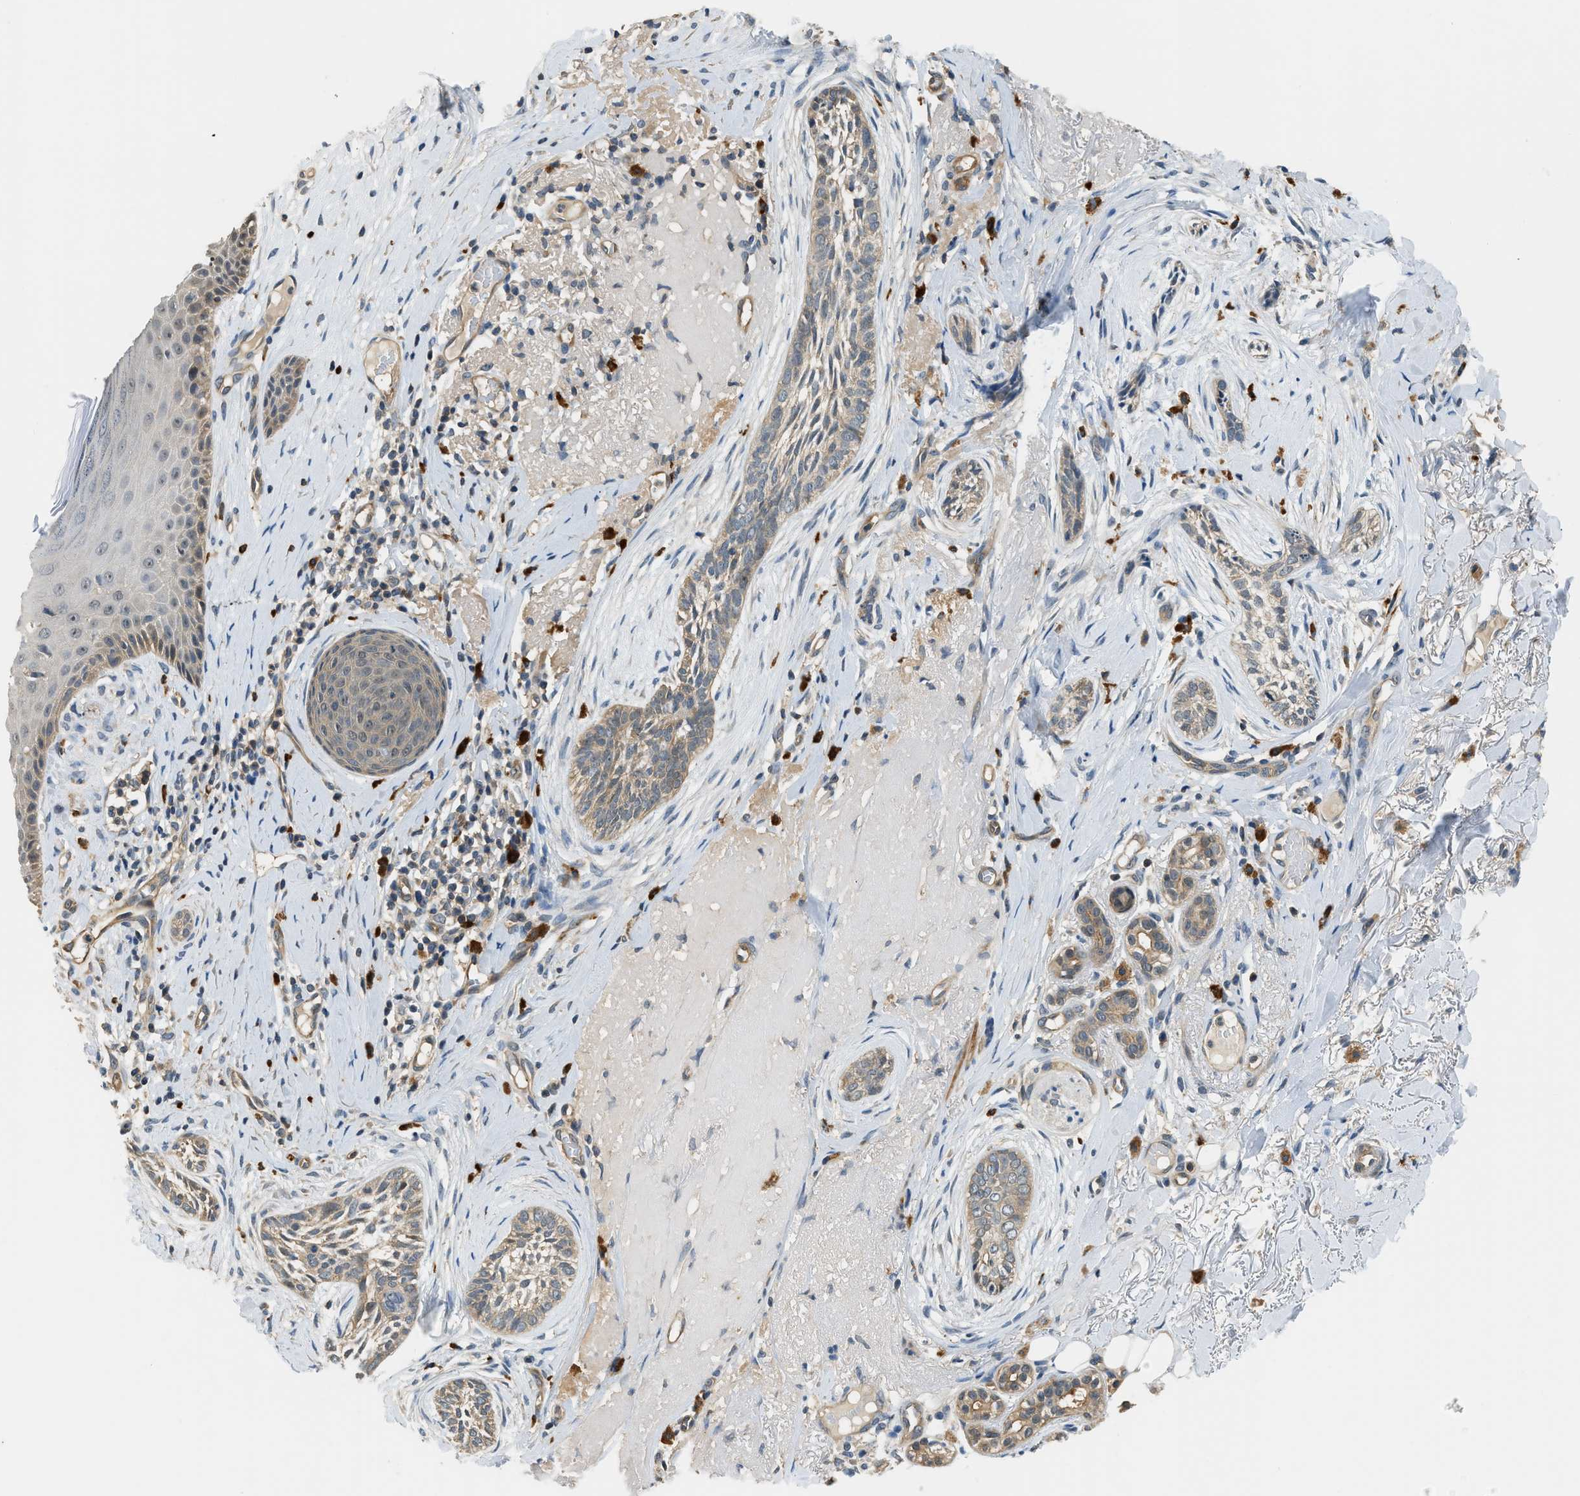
{"staining": {"intensity": "weak", "quantity": ">75%", "location": "cytoplasmic/membranous"}, "tissue": "skin cancer", "cell_type": "Tumor cells", "image_type": "cancer", "snomed": [{"axis": "morphology", "description": "Basal cell carcinoma"}, {"axis": "topography", "description": "Skin"}], "caption": "This is a histology image of immunohistochemistry staining of skin cancer, which shows weak staining in the cytoplasmic/membranous of tumor cells.", "gene": "CBLB", "patient": {"sex": "female", "age": 88}}